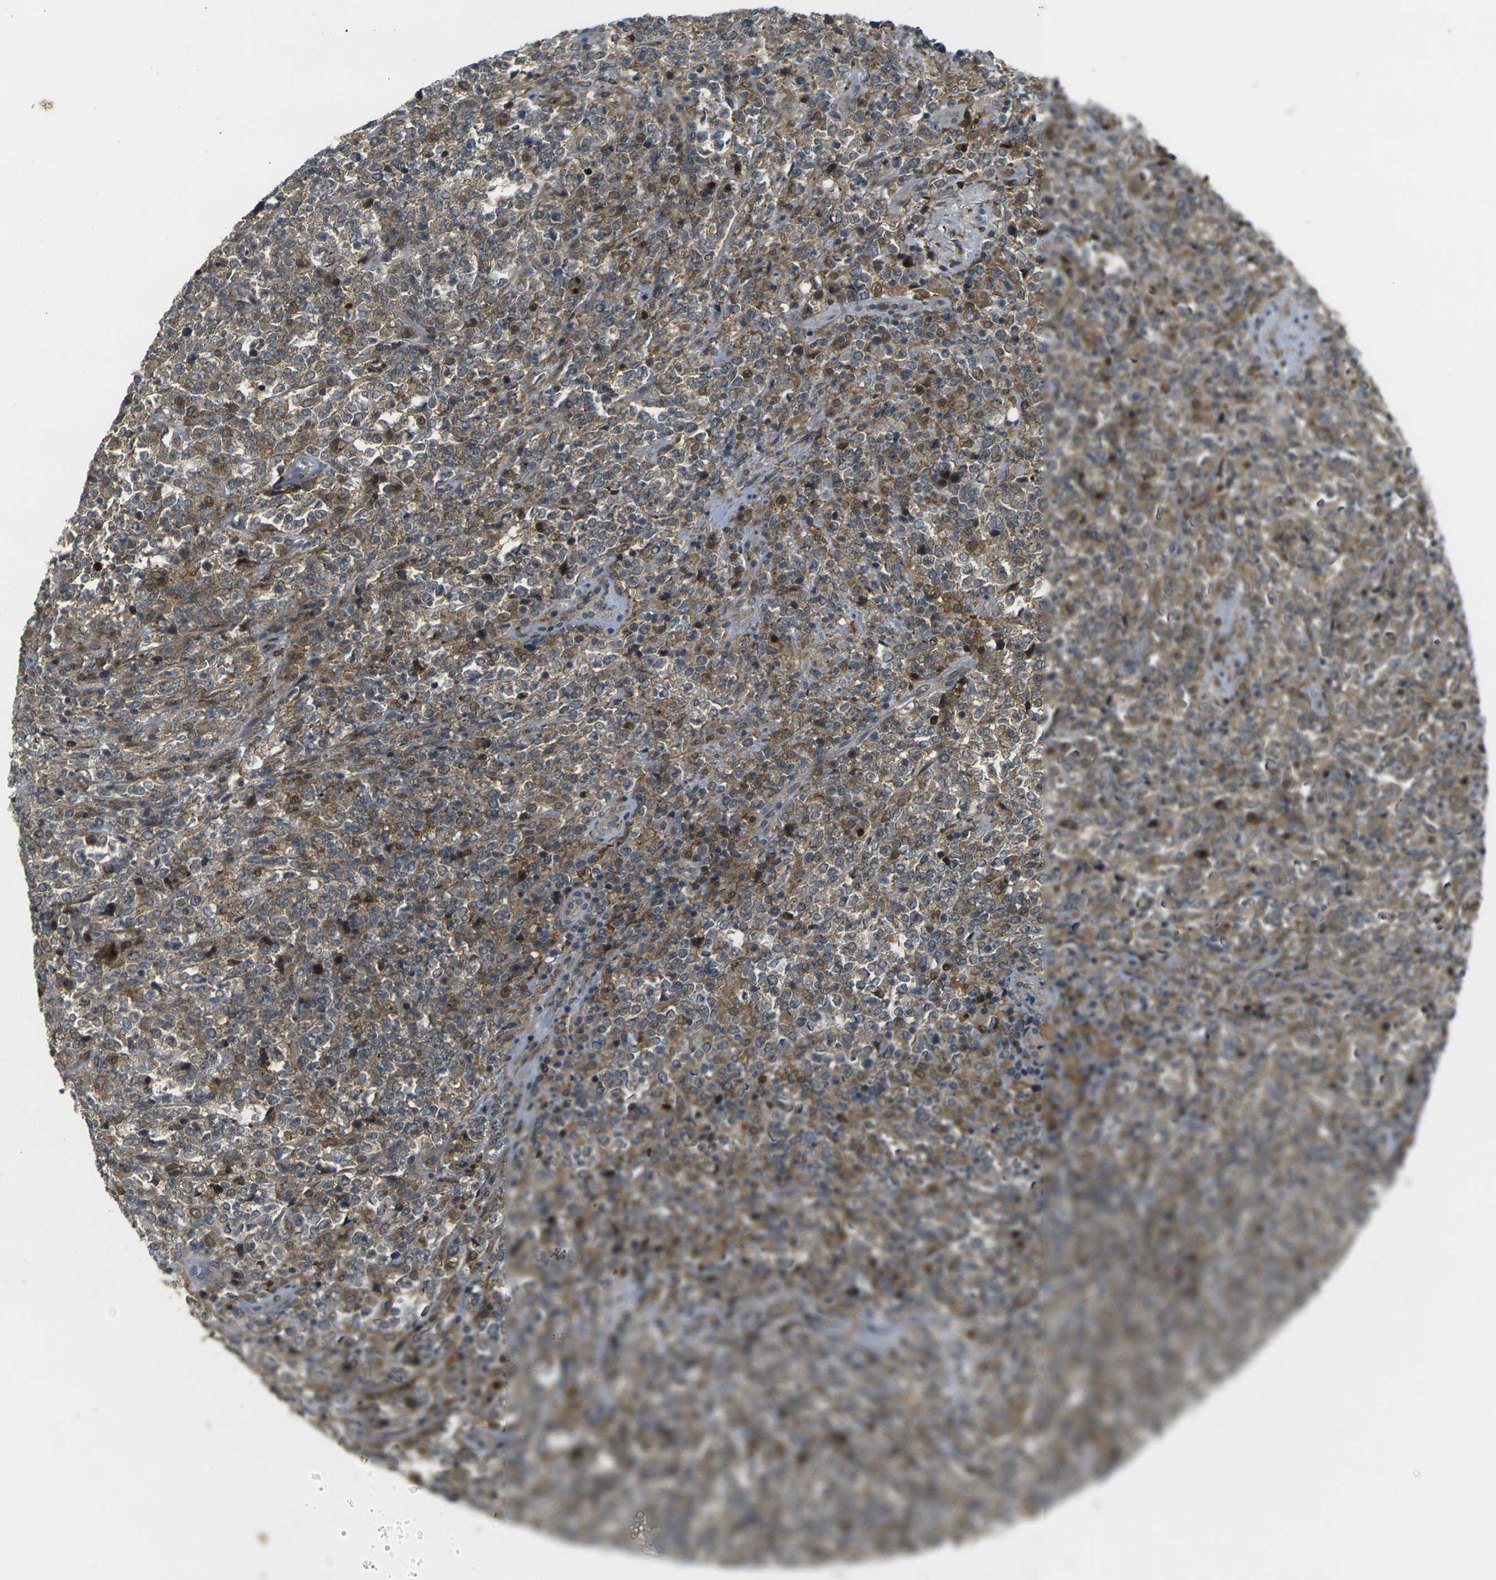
{"staining": {"intensity": "weak", "quantity": ">75%", "location": "cytoplasmic/membranous"}, "tissue": "lymphoma", "cell_type": "Tumor cells", "image_type": "cancer", "snomed": [{"axis": "morphology", "description": "Malignant lymphoma, non-Hodgkin's type, High grade"}, {"axis": "topography", "description": "Soft tissue"}], "caption": "Tumor cells demonstrate low levels of weak cytoplasmic/membranous expression in about >75% of cells in malignant lymphoma, non-Hodgkin's type (high-grade).", "gene": "PIGL", "patient": {"sex": "male", "age": 18}}